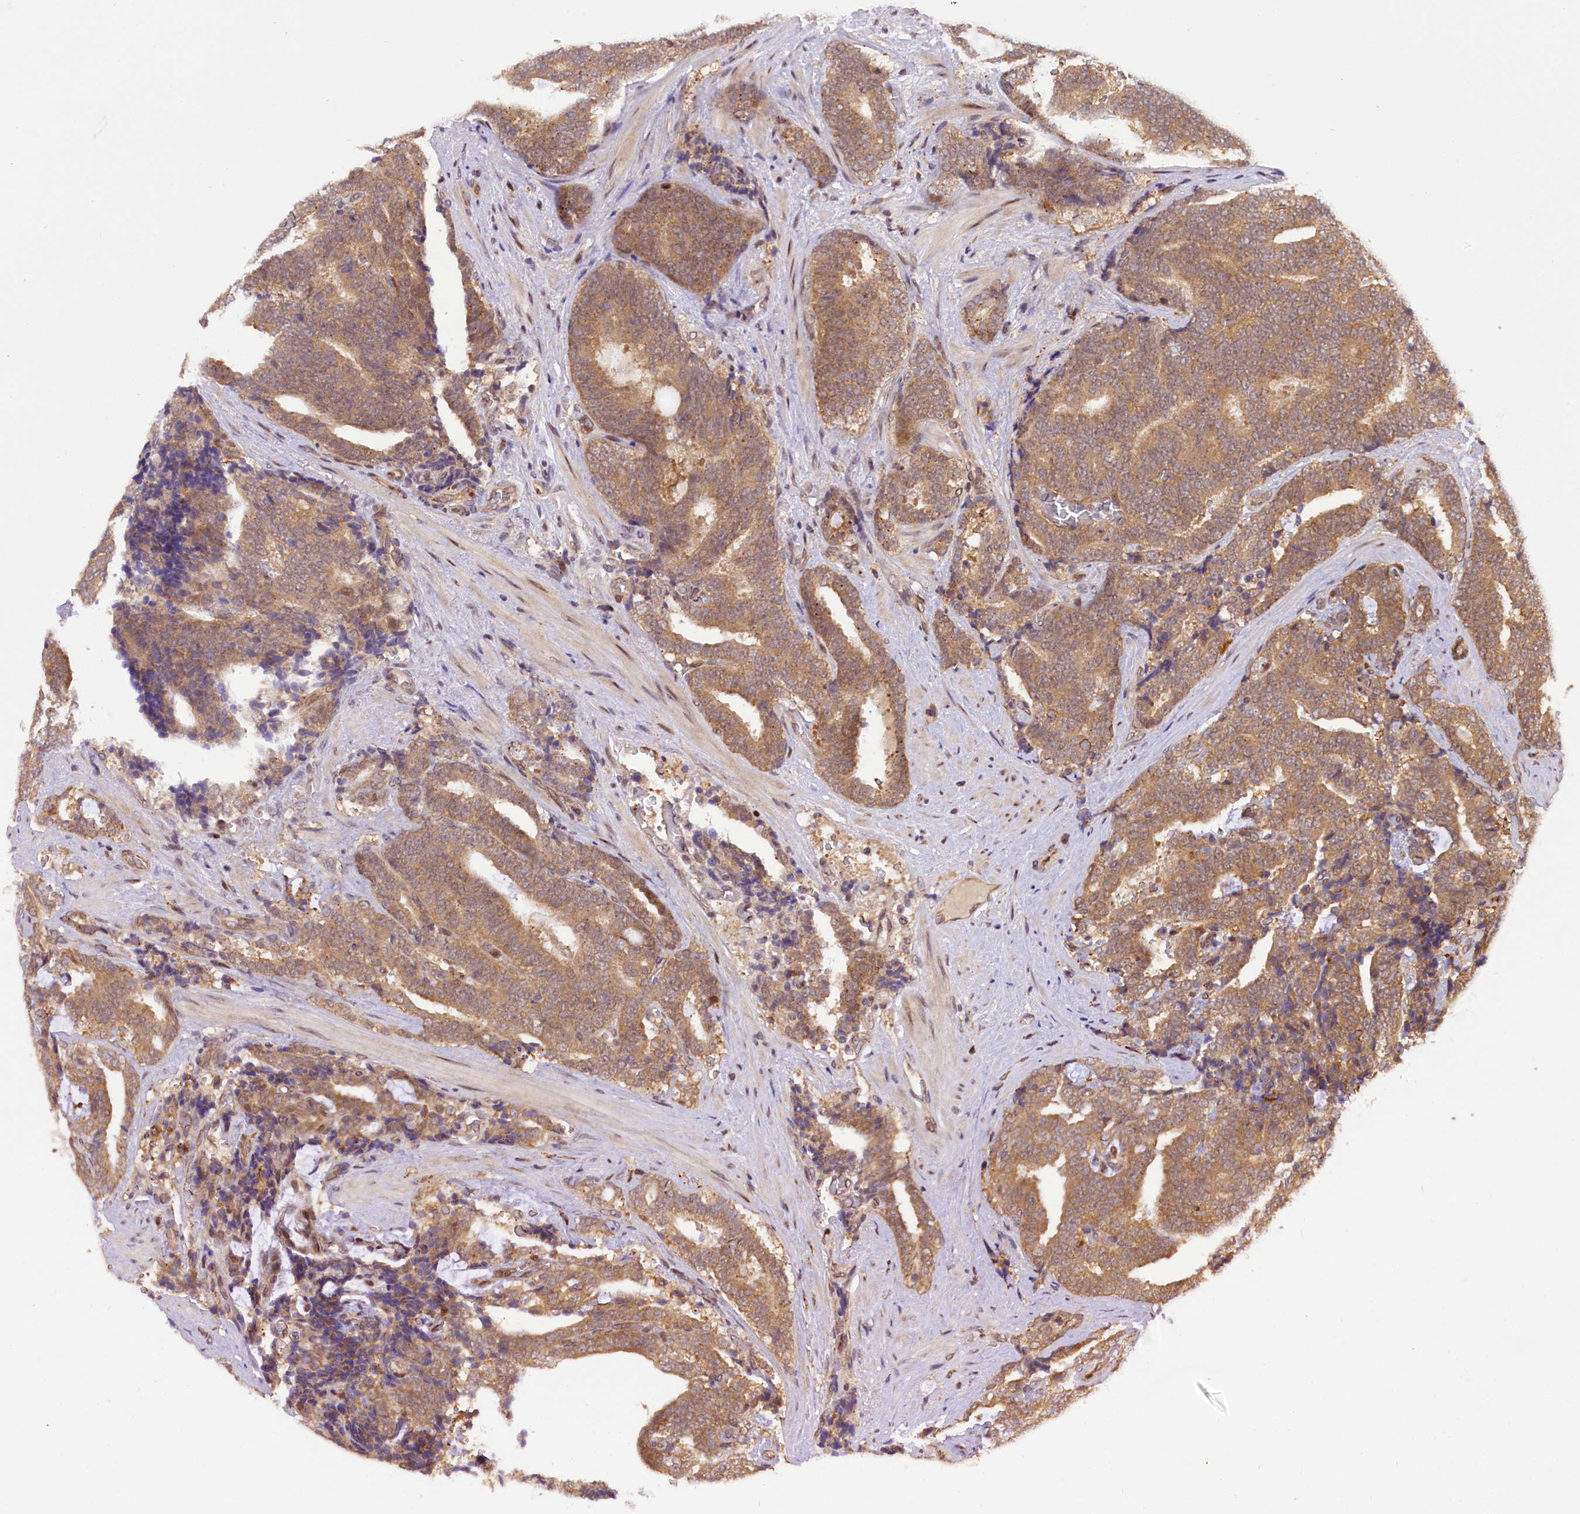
{"staining": {"intensity": "moderate", "quantity": ">75%", "location": "cytoplasmic/membranous"}, "tissue": "prostate cancer", "cell_type": "Tumor cells", "image_type": "cancer", "snomed": [{"axis": "morphology", "description": "Adenocarcinoma, High grade"}, {"axis": "topography", "description": "Prostate and seminal vesicle, NOS"}], "caption": "There is medium levels of moderate cytoplasmic/membranous staining in tumor cells of prostate adenocarcinoma (high-grade), as demonstrated by immunohistochemical staining (brown color).", "gene": "SAMD4A", "patient": {"sex": "male", "age": 67}}